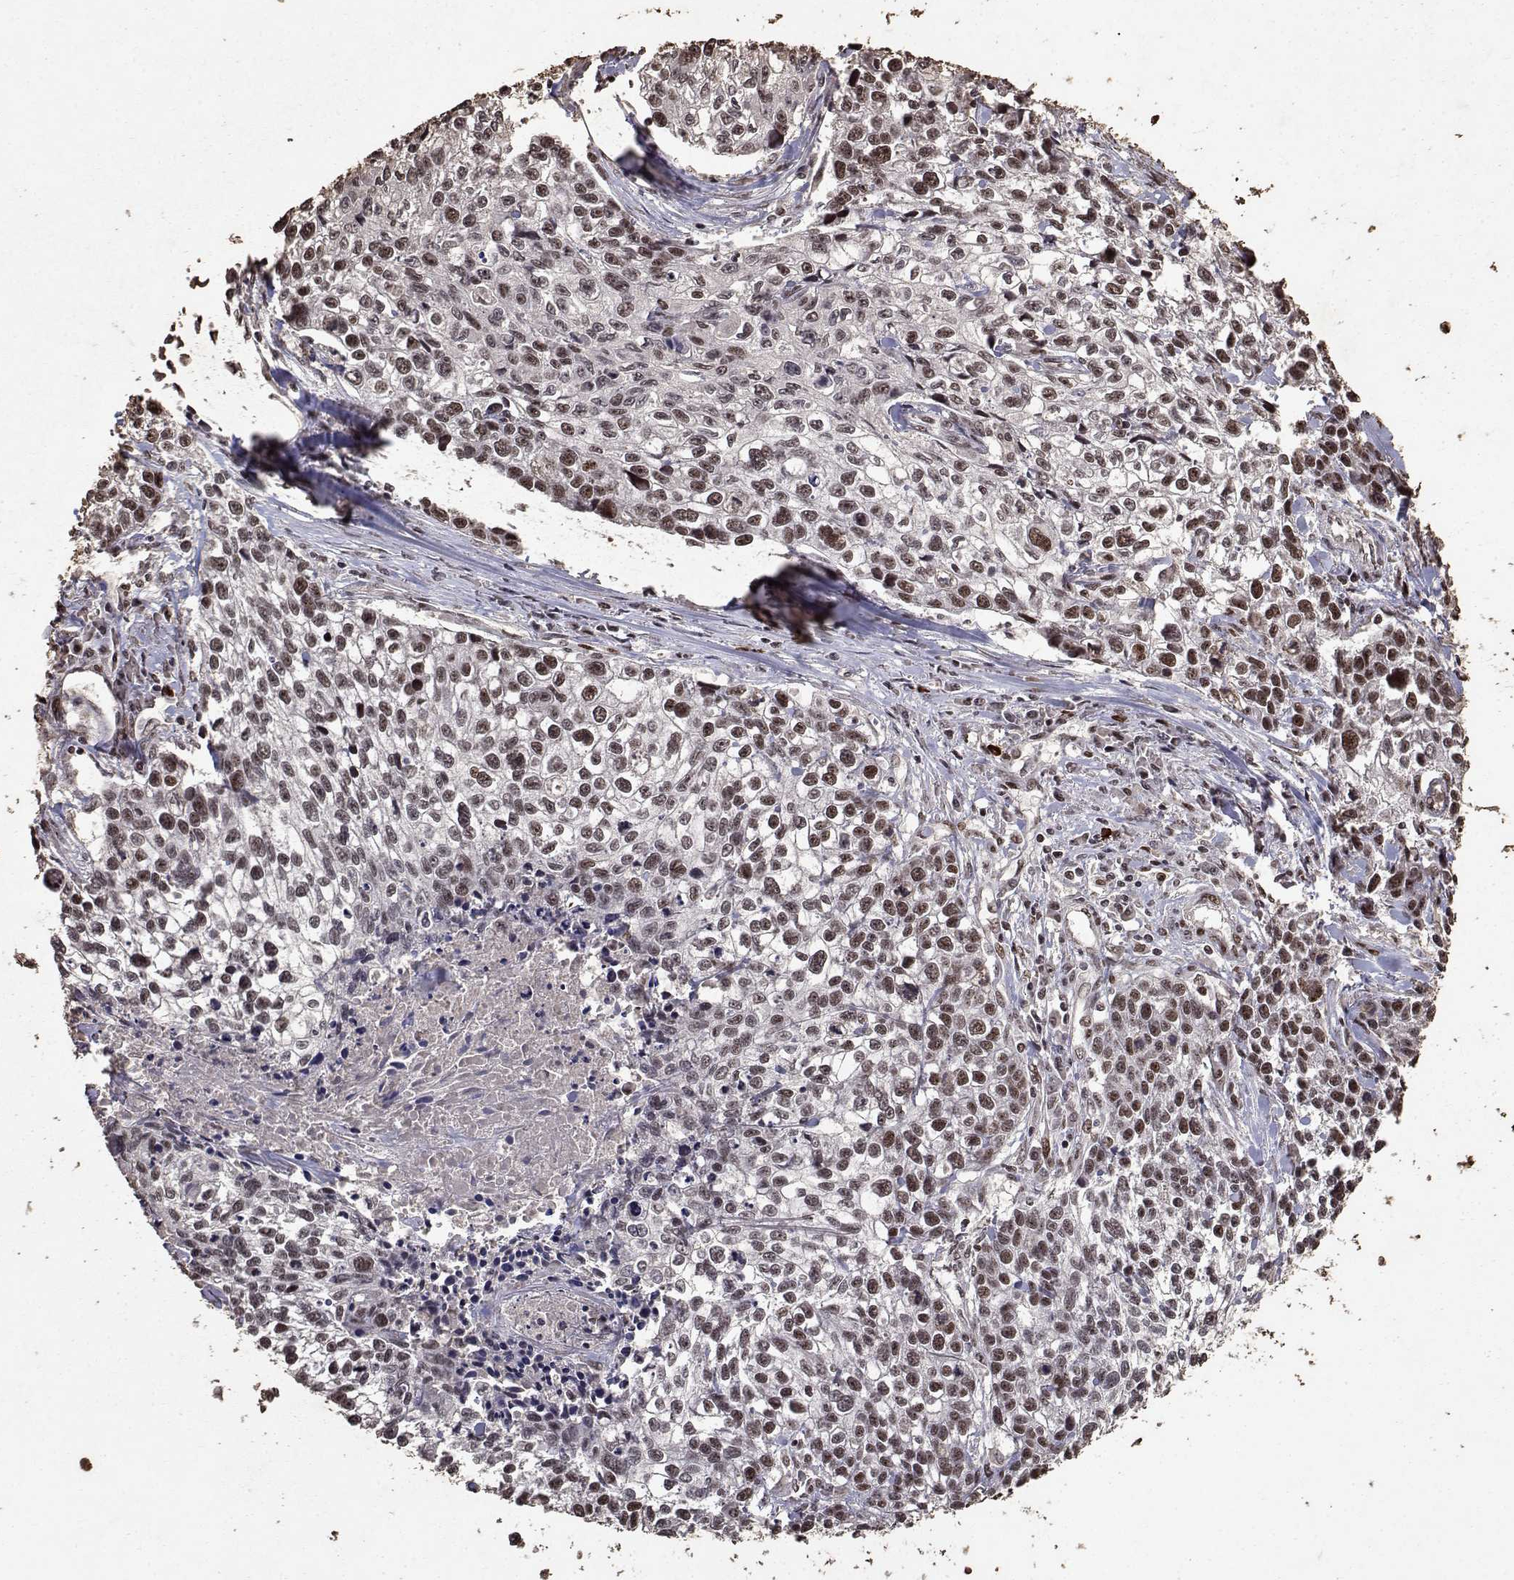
{"staining": {"intensity": "strong", "quantity": ">75%", "location": "nuclear"}, "tissue": "lung cancer", "cell_type": "Tumor cells", "image_type": "cancer", "snomed": [{"axis": "morphology", "description": "Squamous cell carcinoma, NOS"}, {"axis": "topography", "description": "Lung"}], "caption": "Squamous cell carcinoma (lung) stained for a protein (brown) displays strong nuclear positive expression in approximately >75% of tumor cells.", "gene": "TOE1", "patient": {"sex": "male", "age": 74}}